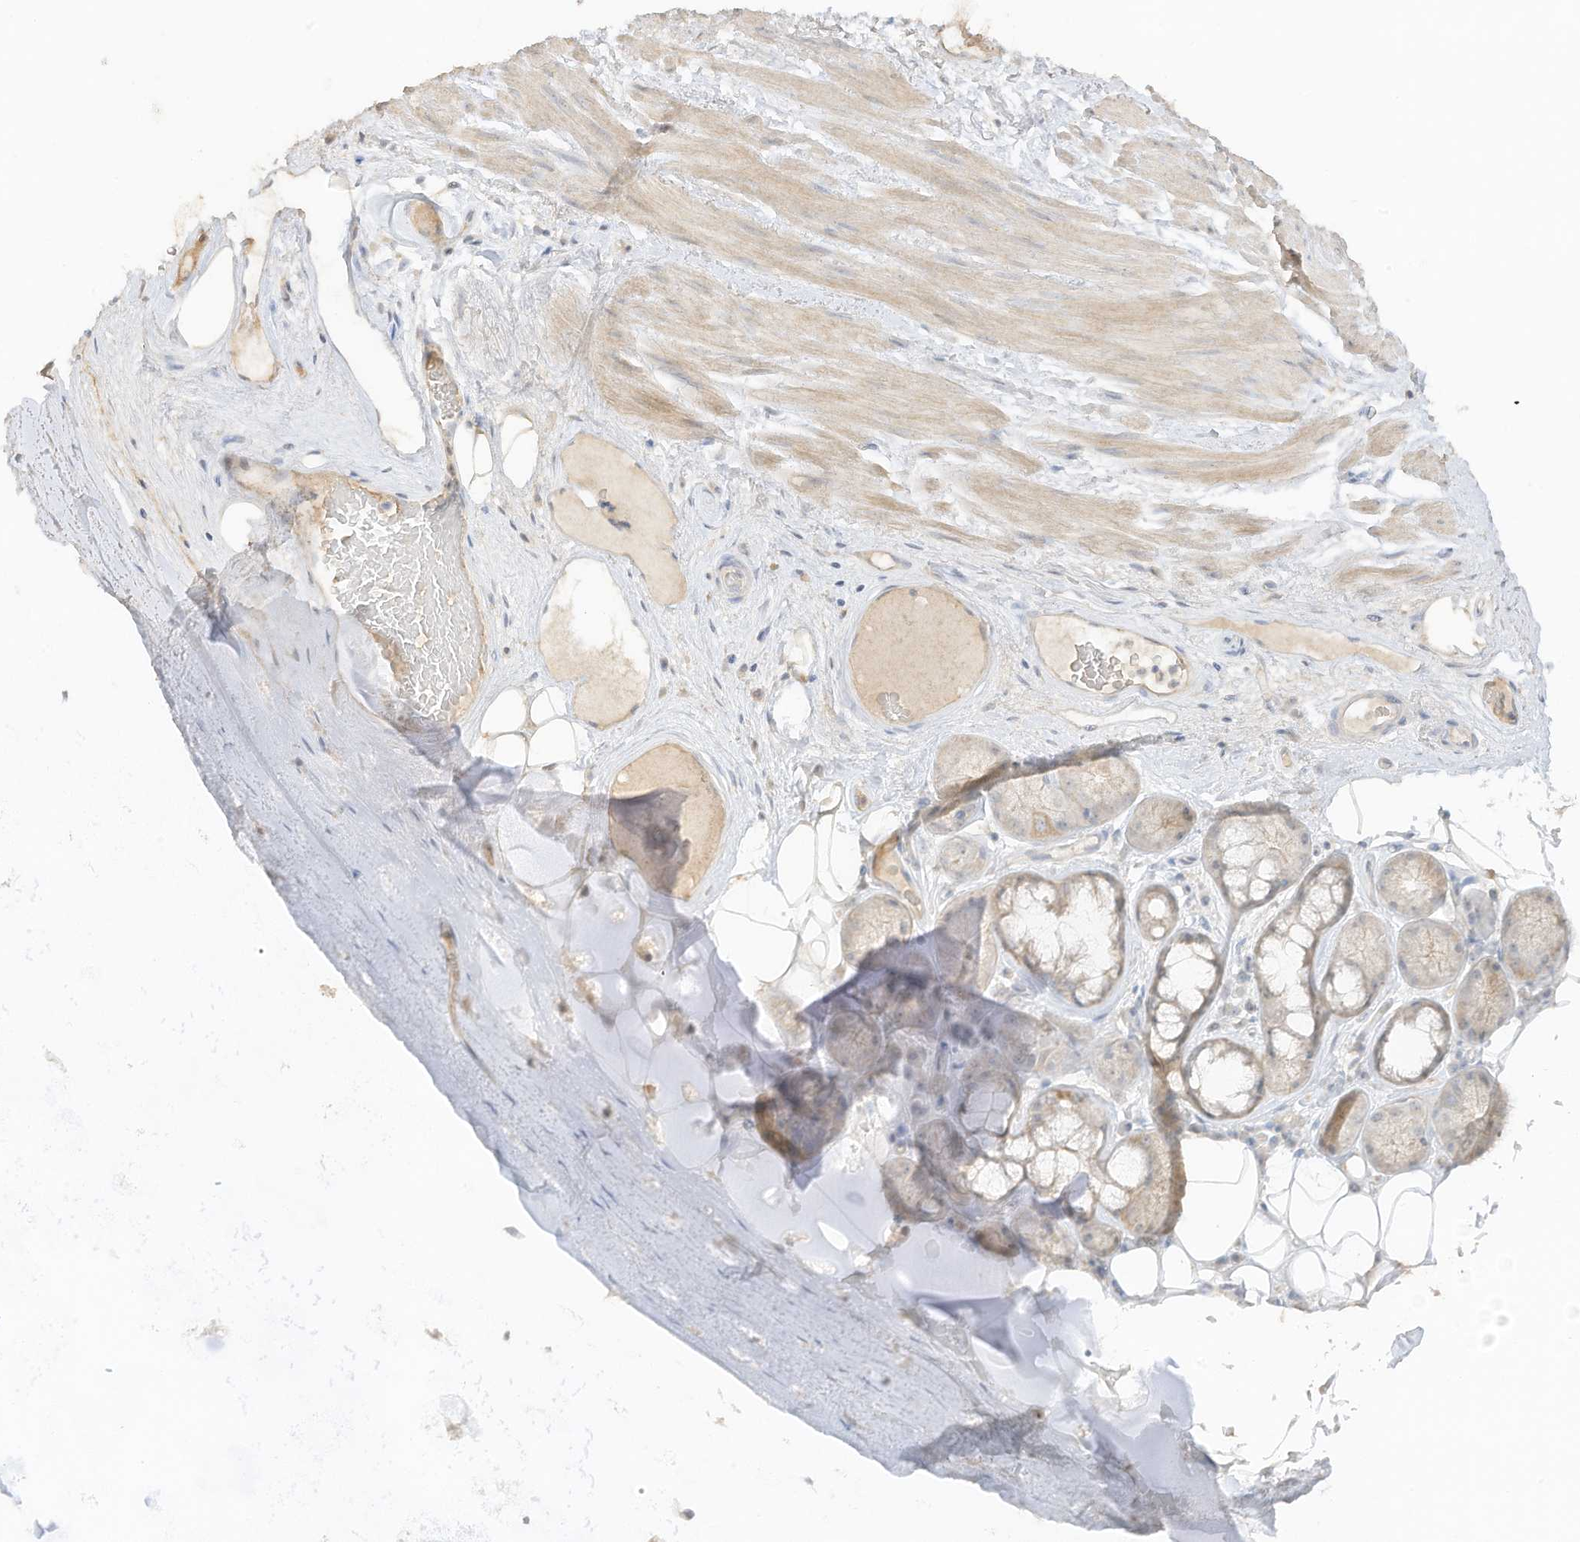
{"staining": {"intensity": "negative", "quantity": "none", "location": "none"}, "tissue": "adipose tissue", "cell_type": "Adipocytes", "image_type": "normal", "snomed": [{"axis": "morphology", "description": "Normal tissue, NOS"}, {"axis": "morphology", "description": "Squamous cell carcinoma, NOS"}, {"axis": "topography", "description": "Lymph node"}, {"axis": "topography", "description": "Bronchus"}, {"axis": "topography", "description": "Lung"}], "caption": "This is a photomicrograph of IHC staining of benign adipose tissue, which shows no expression in adipocytes.", "gene": "ZBTB41", "patient": {"sex": "male", "age": 66}}